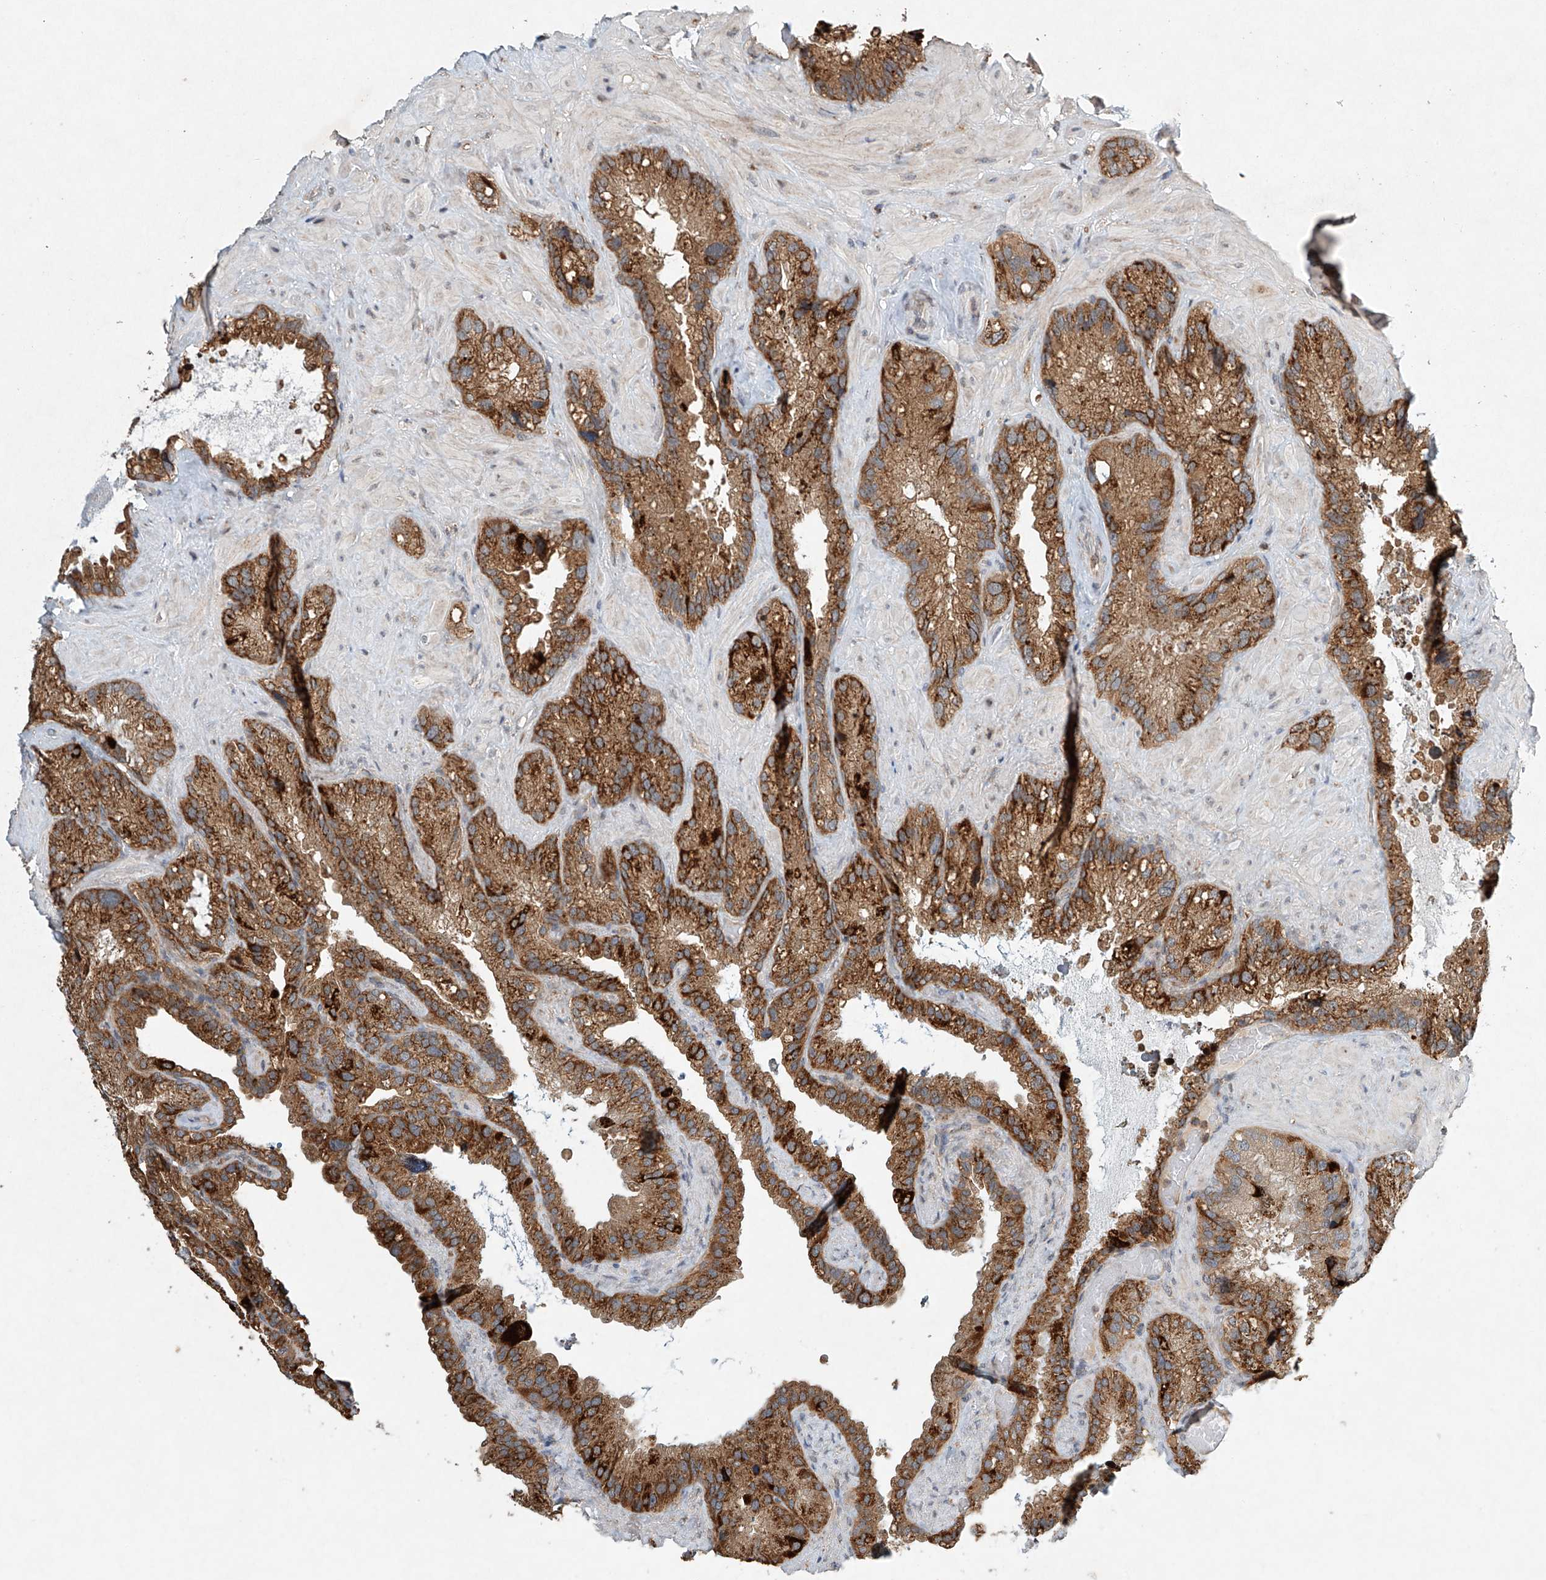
{"staining": {"intensity": "moderate", "quantity": ">75%", "location": "cytoplasmic/membranous"}, "tissue": "seminal vesicle", "cell_type": "Glandular cells", "image_type": "normal", "snomed": [{"axis": "morphology", "description": "Normal tissue, NOS"}, {"axis": "topography", "description": "Prostate"}, {"axis": "topography", "description": "Seminal veicle"}], "caption": "High-magnification brightfield microscopy of benign seminal vesicle stained with DAB (brown) and counterstained with hematoxylin (blue). glandular cells exhibit moderate cytoplasmic/membranous staining is present in approximately>75% of cells.", "gene": "DCAF11", "patient": {"sex": "male", "age": 68}}